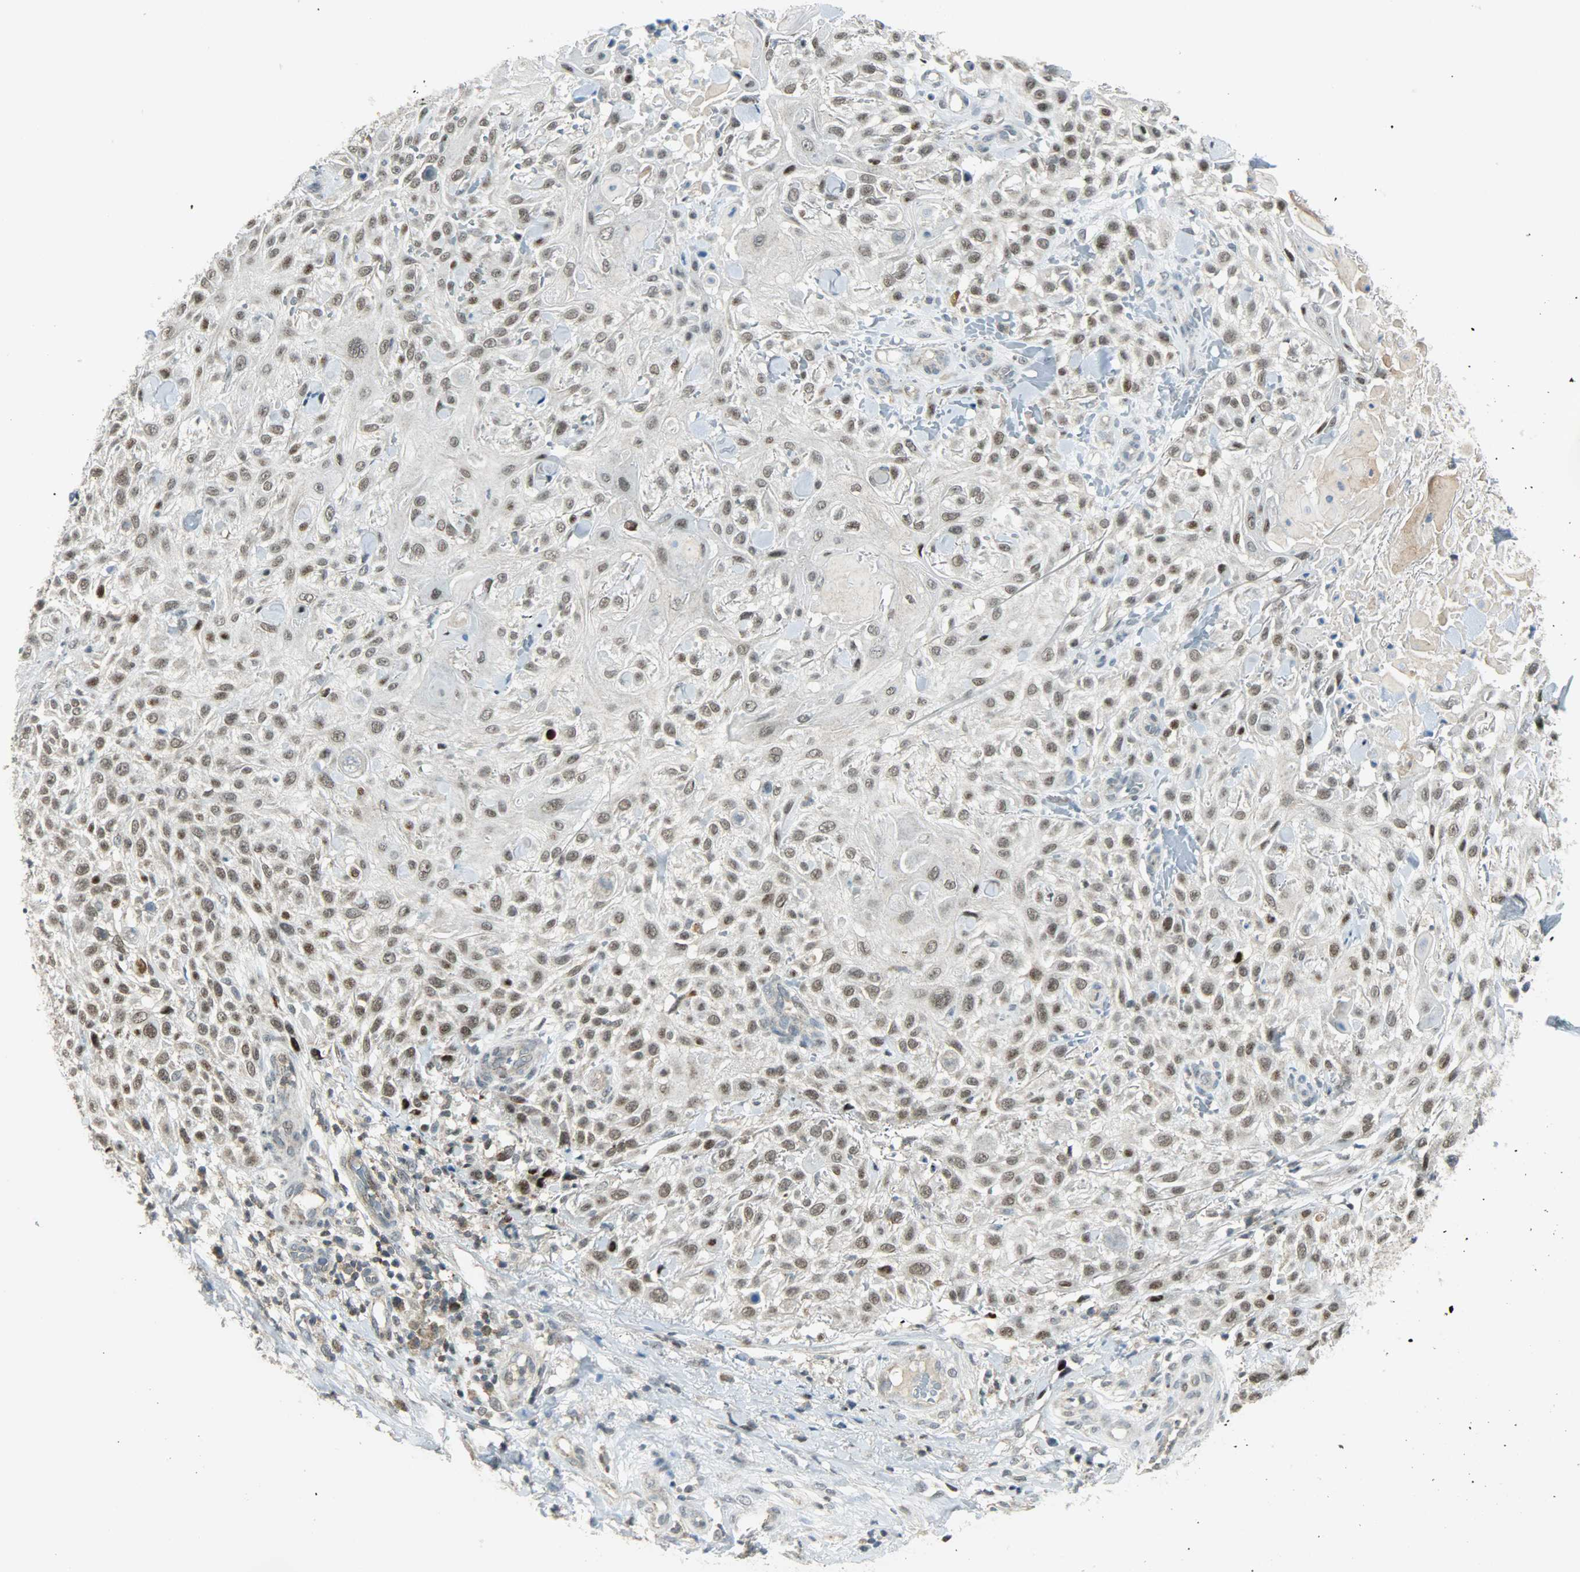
{"staining": {"intensity": "moderate", "quantity": ">75%", "location": "cytoplasmic/membranous,nuclear"}, "tissue": "skin cancer", "cell_type": "Tumor cells", "image_type": "cancer", "snomed": [{"axis": "morphology", "description": "Squamous cell carcinoma, NOS"}, {"axis": "topography", "description": "Skin"}], "caption": "A brown stain shows moderate cytoplasmic/membranous and nuclear staining of a protein in skin squamous cell carcinoma tumor cells. Immunohistochemistry (ihc) stains the protein of interest in brown and the nuclei are stained blue.", "gene": "IL15", "patient": {"sex": "female", "age": 42}}